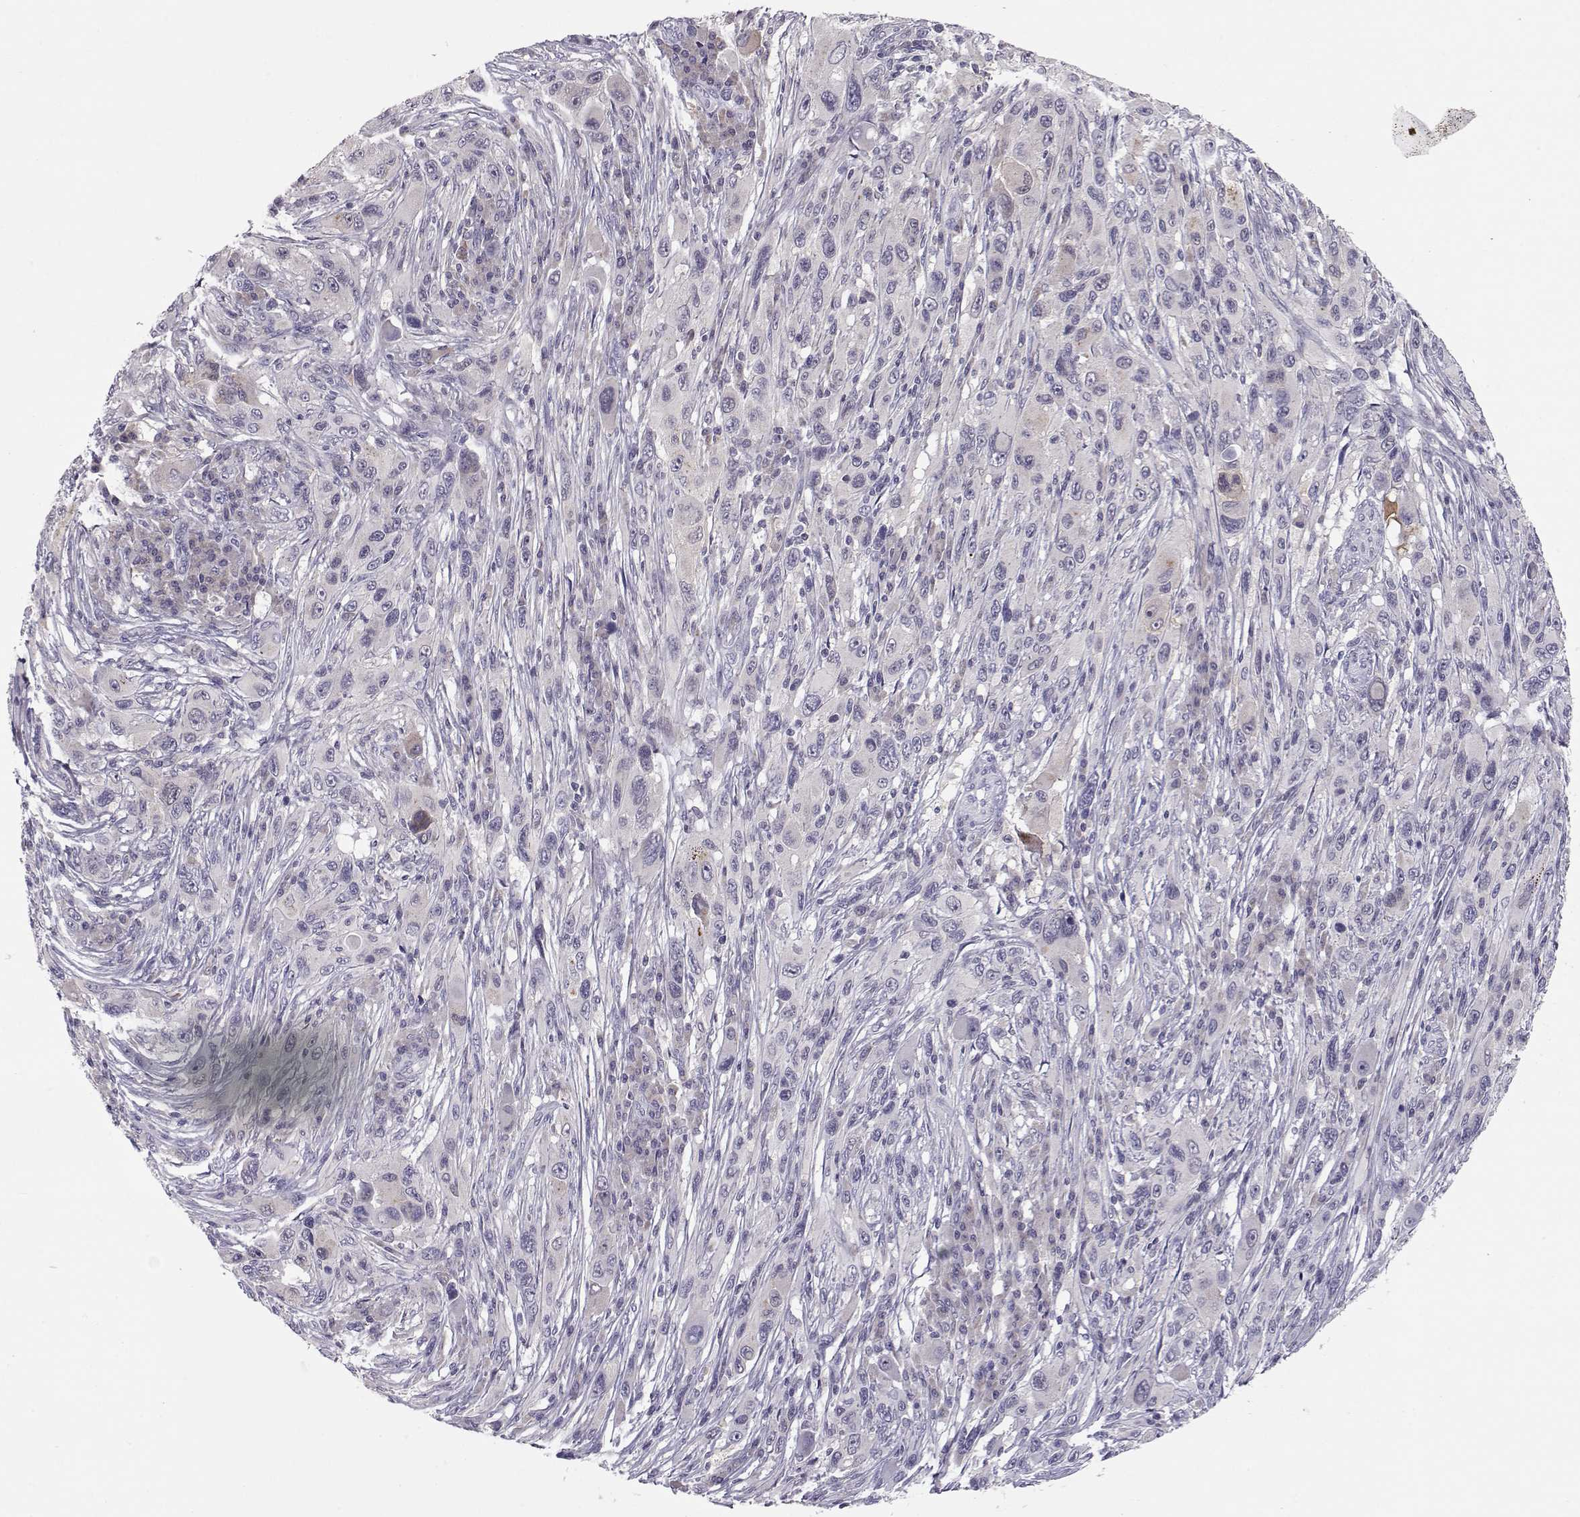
{"staining": {"intensity": "strong", "quantity": "<25%", "location": "cytoplasmic/membranous"}, "tissue": "melanoma", "cell_type": "Tumor cells", "image_type": "cancer", "snomed": [{"axis": "morphology", "description": "Malignant melanoma, NOS"}, {"axis": "topography", "description": "Skin"}], "caption": "High-magnification brightfield microscopy of malignant melanoma stained with DAB (brown) and counterstained with hematoxylin (blue). tumor cells exhibit strong cytoplasmic/membranous positivity is seen in about<25% of cells.", "gene": "NPVF", "patient": {"sex": "male", "age": 53}}